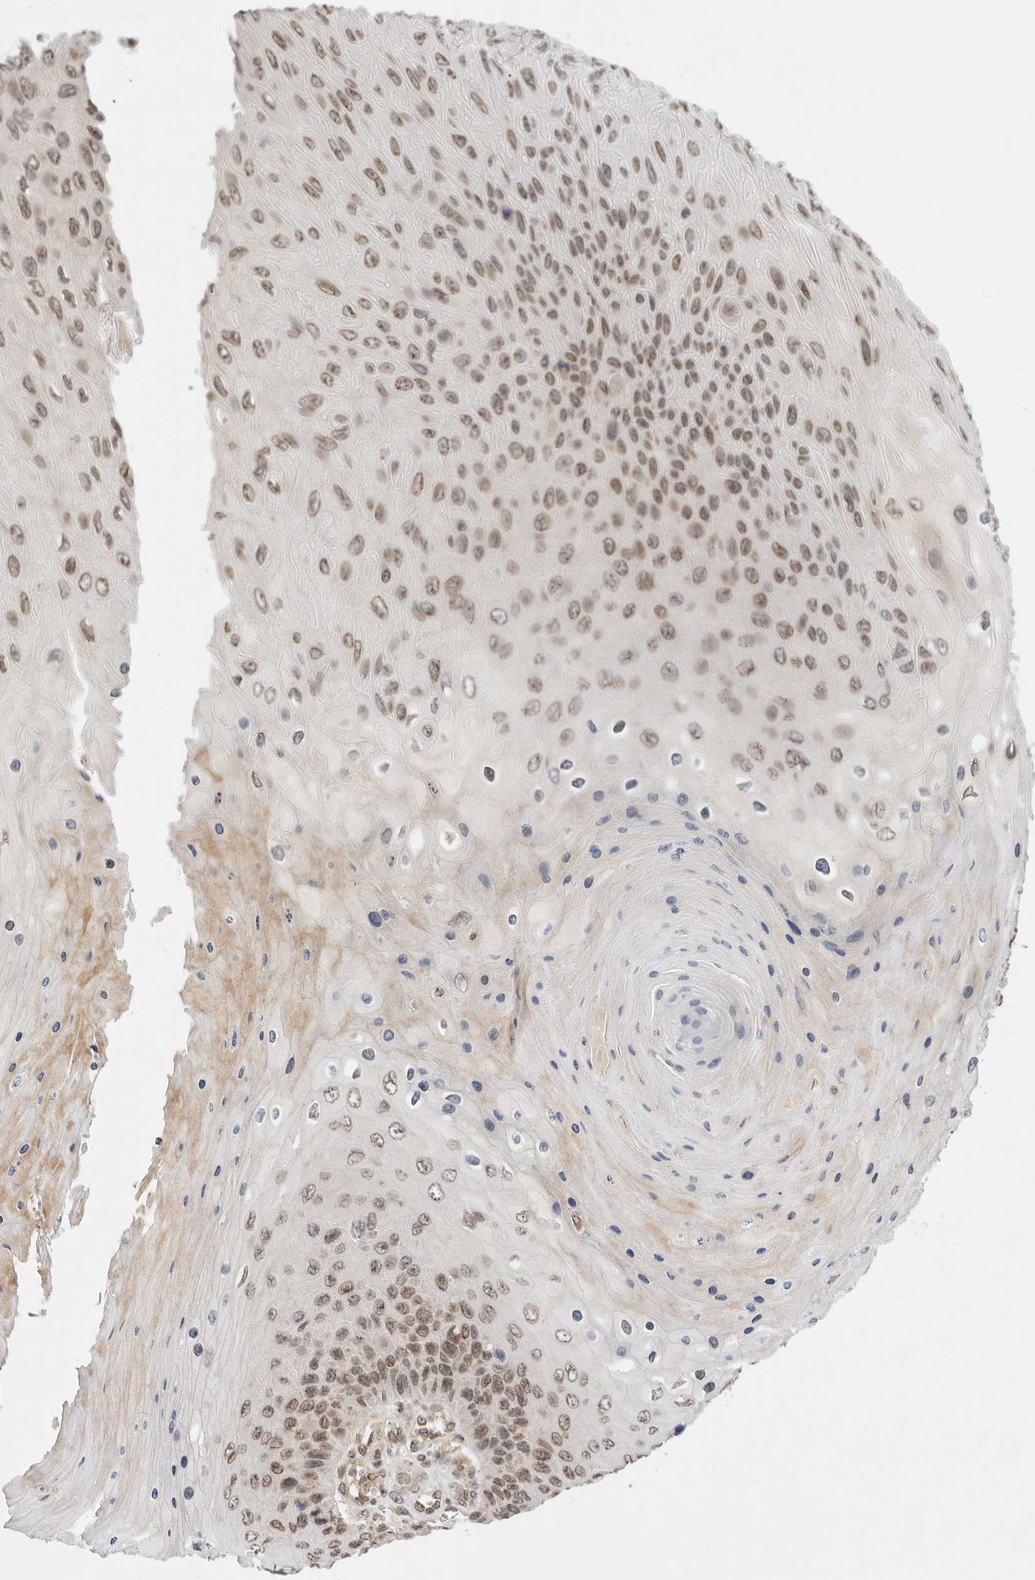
{"staining": {"intensity": "moderate", "quantity": ">75%", "location": "nuclear"}, "tissue": "skin cancer", "cell_type": "Tumor cells", "image_type": "cancer", "snomed": [{"axis": "morphology", "description": "Squamous cell carcinoma, NOS"}, {"axis": "topography", "description": "Skin"}], "caption": "Immunohistochemistry (IHC) photomicrograph of neoplastic tissue: human skin squamous cell carcinoma stained using IHC displays medium levels of moderate protein expression localized specifically in the nuclear of tumor cells, appearing as a nuclear brown color.", "gene": "LEMD3", "patient": {"sex": "female", "age": 88}}